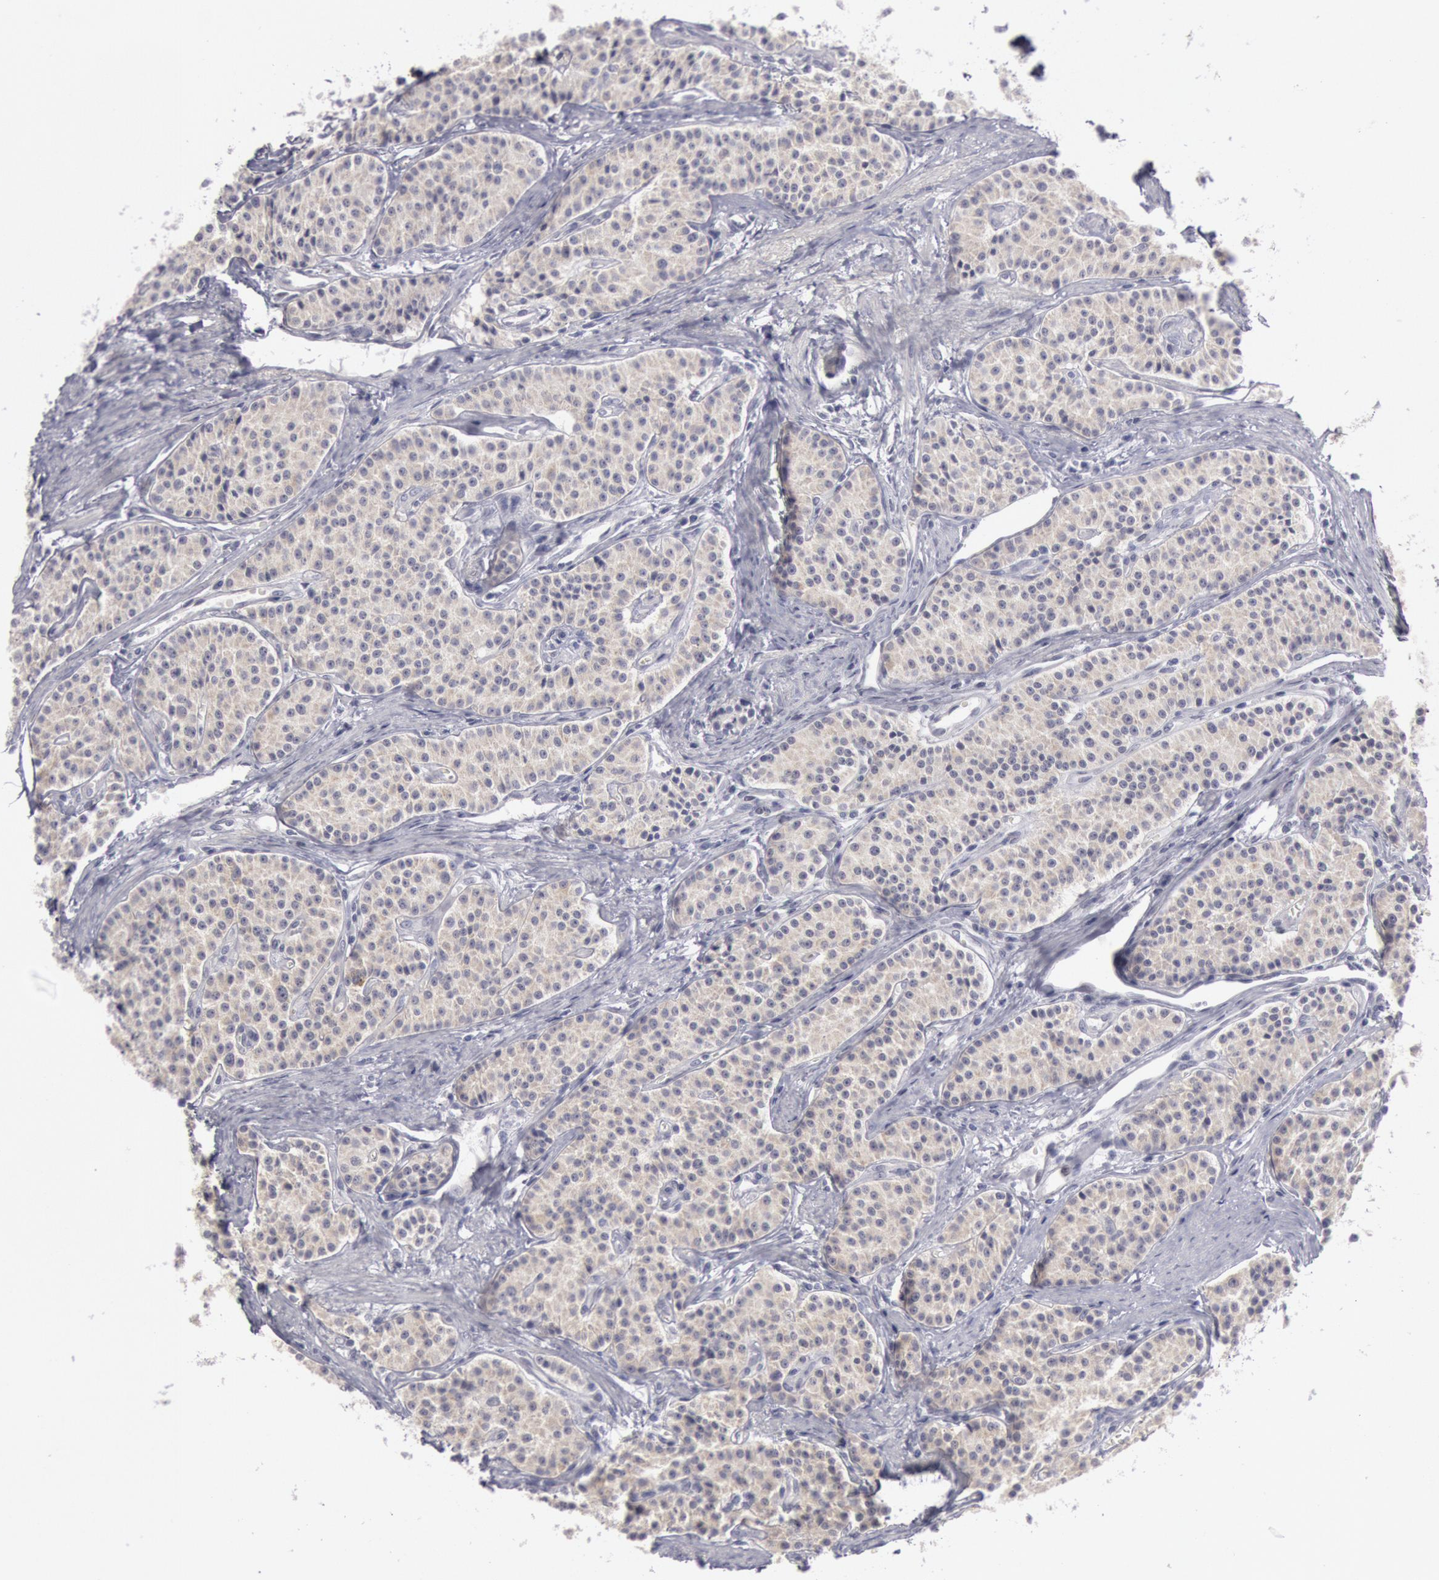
{"staining": {"intensity": "weak", "quantity": "25%-75%", "location": "cytoplasmic/membranous"}, "tissue": "carcinoid", "cell_type": "Tumor cells", "image_type": "cancer", "snomed": [{"axis": "morphology", "description": "Carcinoid, malignant, NOS"}, {"axis": "topography", "description": "Stomach"}], "caption": "Immunohistochemistry (IHC) histopathology image of carcinoid stained for a protein (brown), which exhibits low levels of weak cytoplasmic/membranous expression in about 25%-75% of tumor cells.", "gene": "JOSD1", "patient": {"sex": "female", "age": 76}}